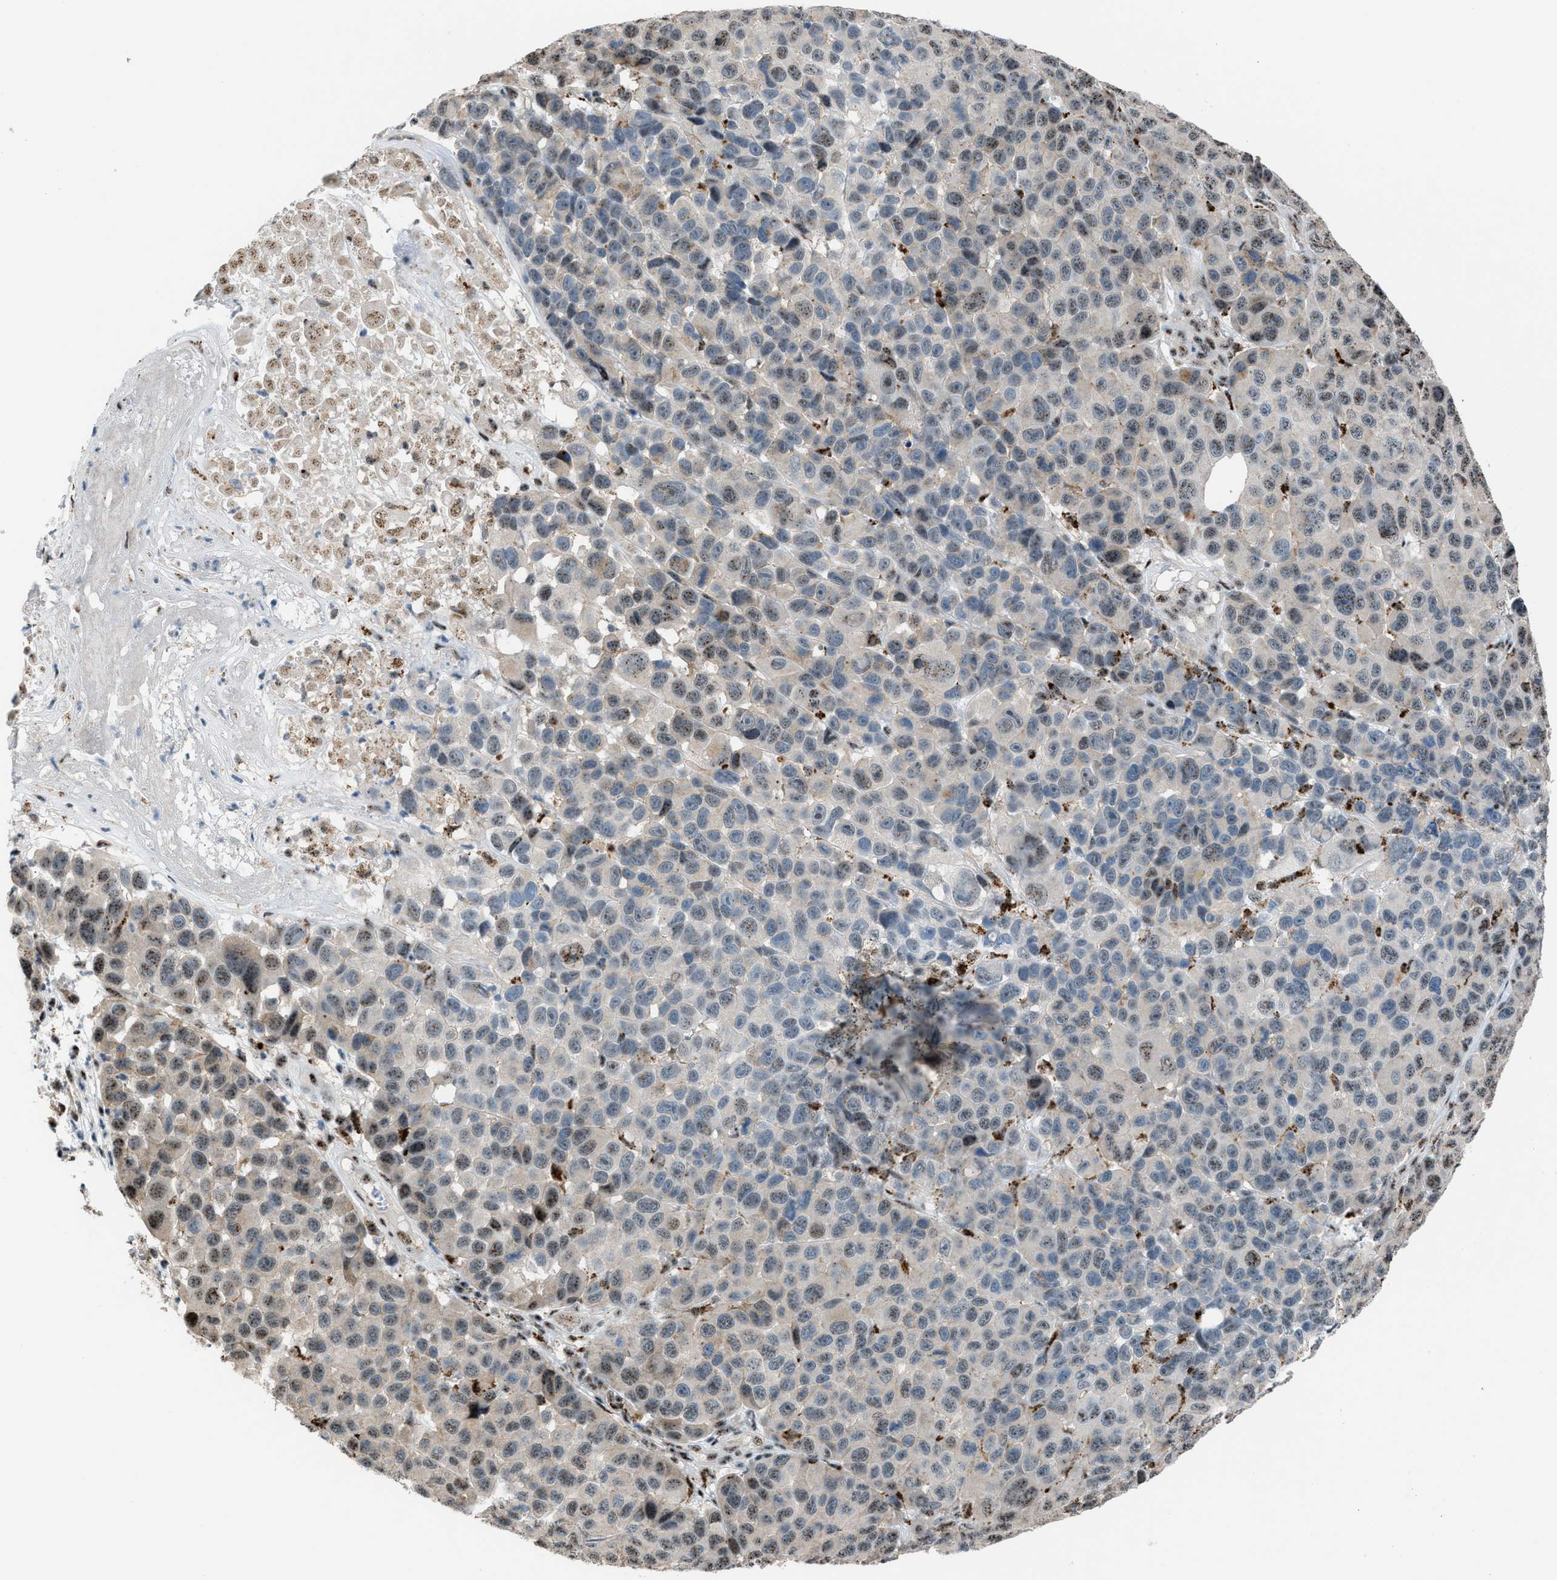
{"staining": {"intensity": "weak", "quantity": "<25%", "location": "nuclear"}, "tissue": "melanoma", "cell_type": "Tumor cells", "image_type": "cancer", "snomed": [{"axis": "morphology", "description": "Malignant melanoma, NOS"}, {"axis": "topography", "description": "Skin"}], "caption": "Malignant melanoma was stained to show a protein in brown. There is no significant staining in tumor cells.", "gene": "CENPP", "patient": {"sex": "male", "age": 53}}